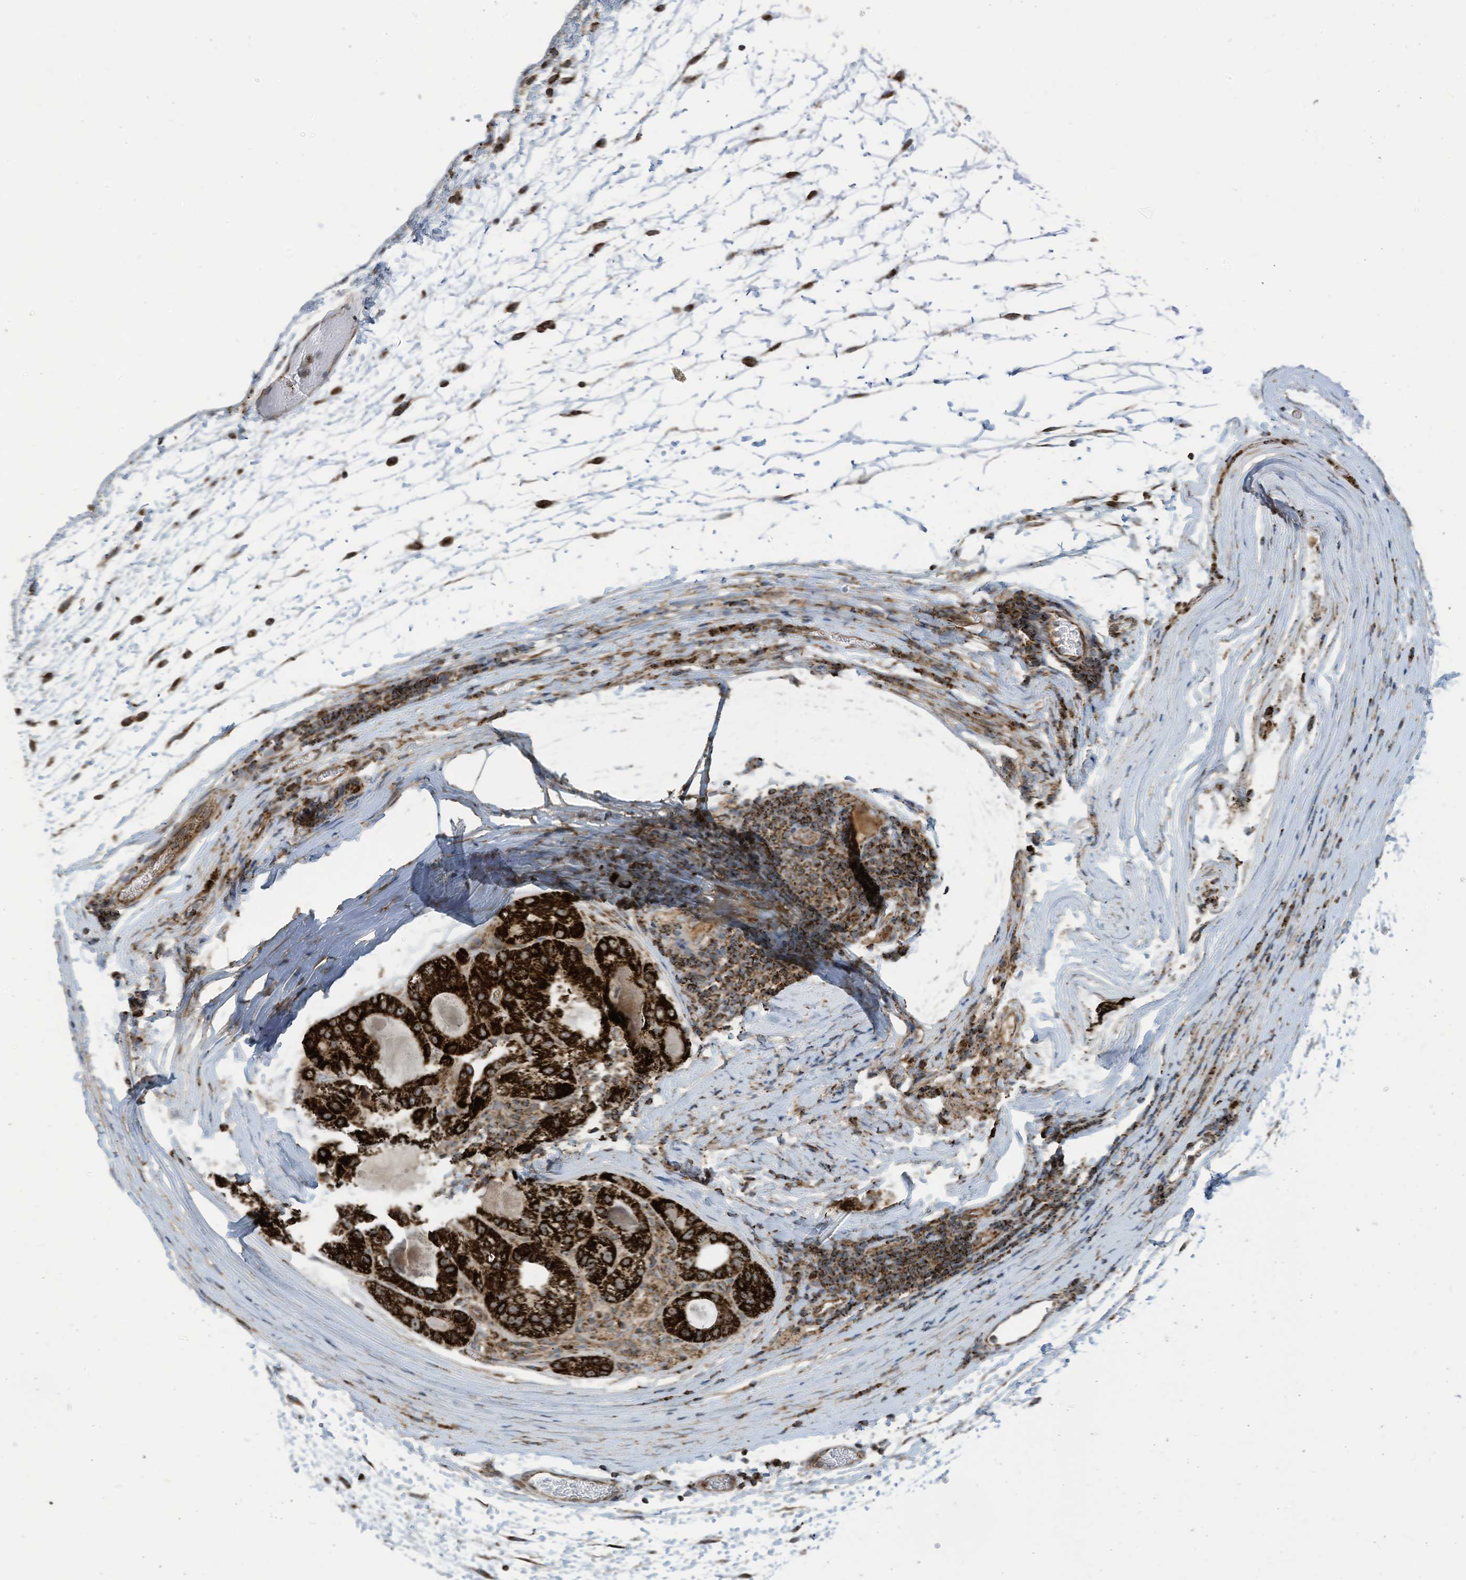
{"staining": {"intensity": "strong", "quantity": ">75%", "location": "cytoplasmic/membranous"}, "tissue": "liver cancer", "cell_type": "Tumor cells", "image_type": "cancer", "snomed": [{"axis": "morphology", "description": "Carcinoma, Hepatocellular, NOS"}, {"axis": "topography", "description": "Liver"}], "caption": "IHC photomicrograph of liver hepatocellular carcinoma stained for a protein (brown), which shows high levels of strong cytoplasmic/membranous expression in about >75% of tumor cells.", "gene": "COX10", "patient": {"sex": "male", "age": 80}}